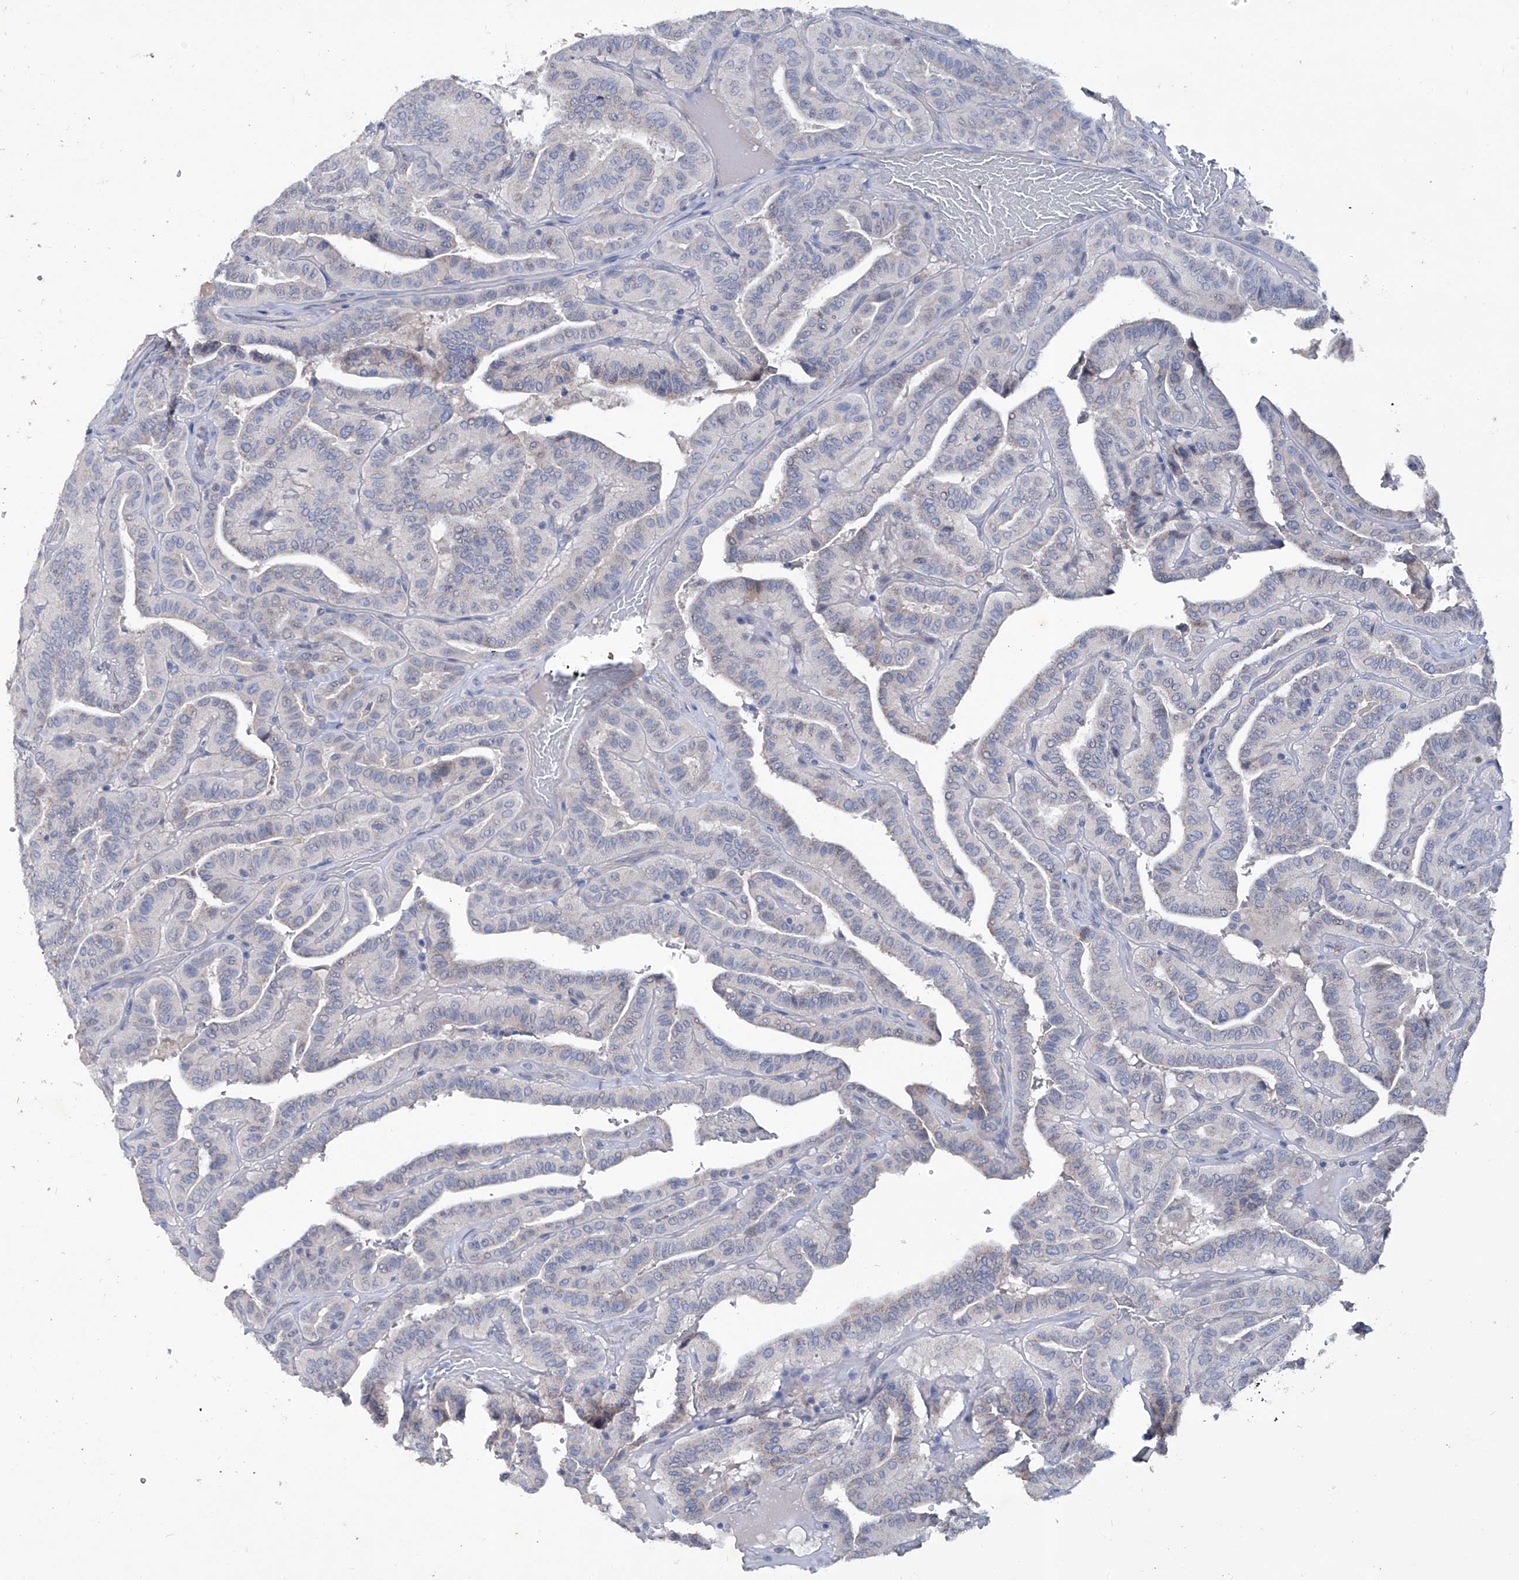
{"staining": {"intensity": "negative", "quantity": "none", "location": "none"}, "tissue": "thyroid cancer", "cell_type": "Tumor cells", "image_type": "cancer", "snomed": [{"axis": "morphology", "description": "Papillary adenocarcinoma, NOS"}, {"axis": "topography", "description": "Thyroid gland"}], "caption": "IHC of human thyroid cancer (papillary adenocarcinoma) shows no positivity in tumor cells.", "gene": "KLHL17", "patient": {"sex": "male", "age": 77}}